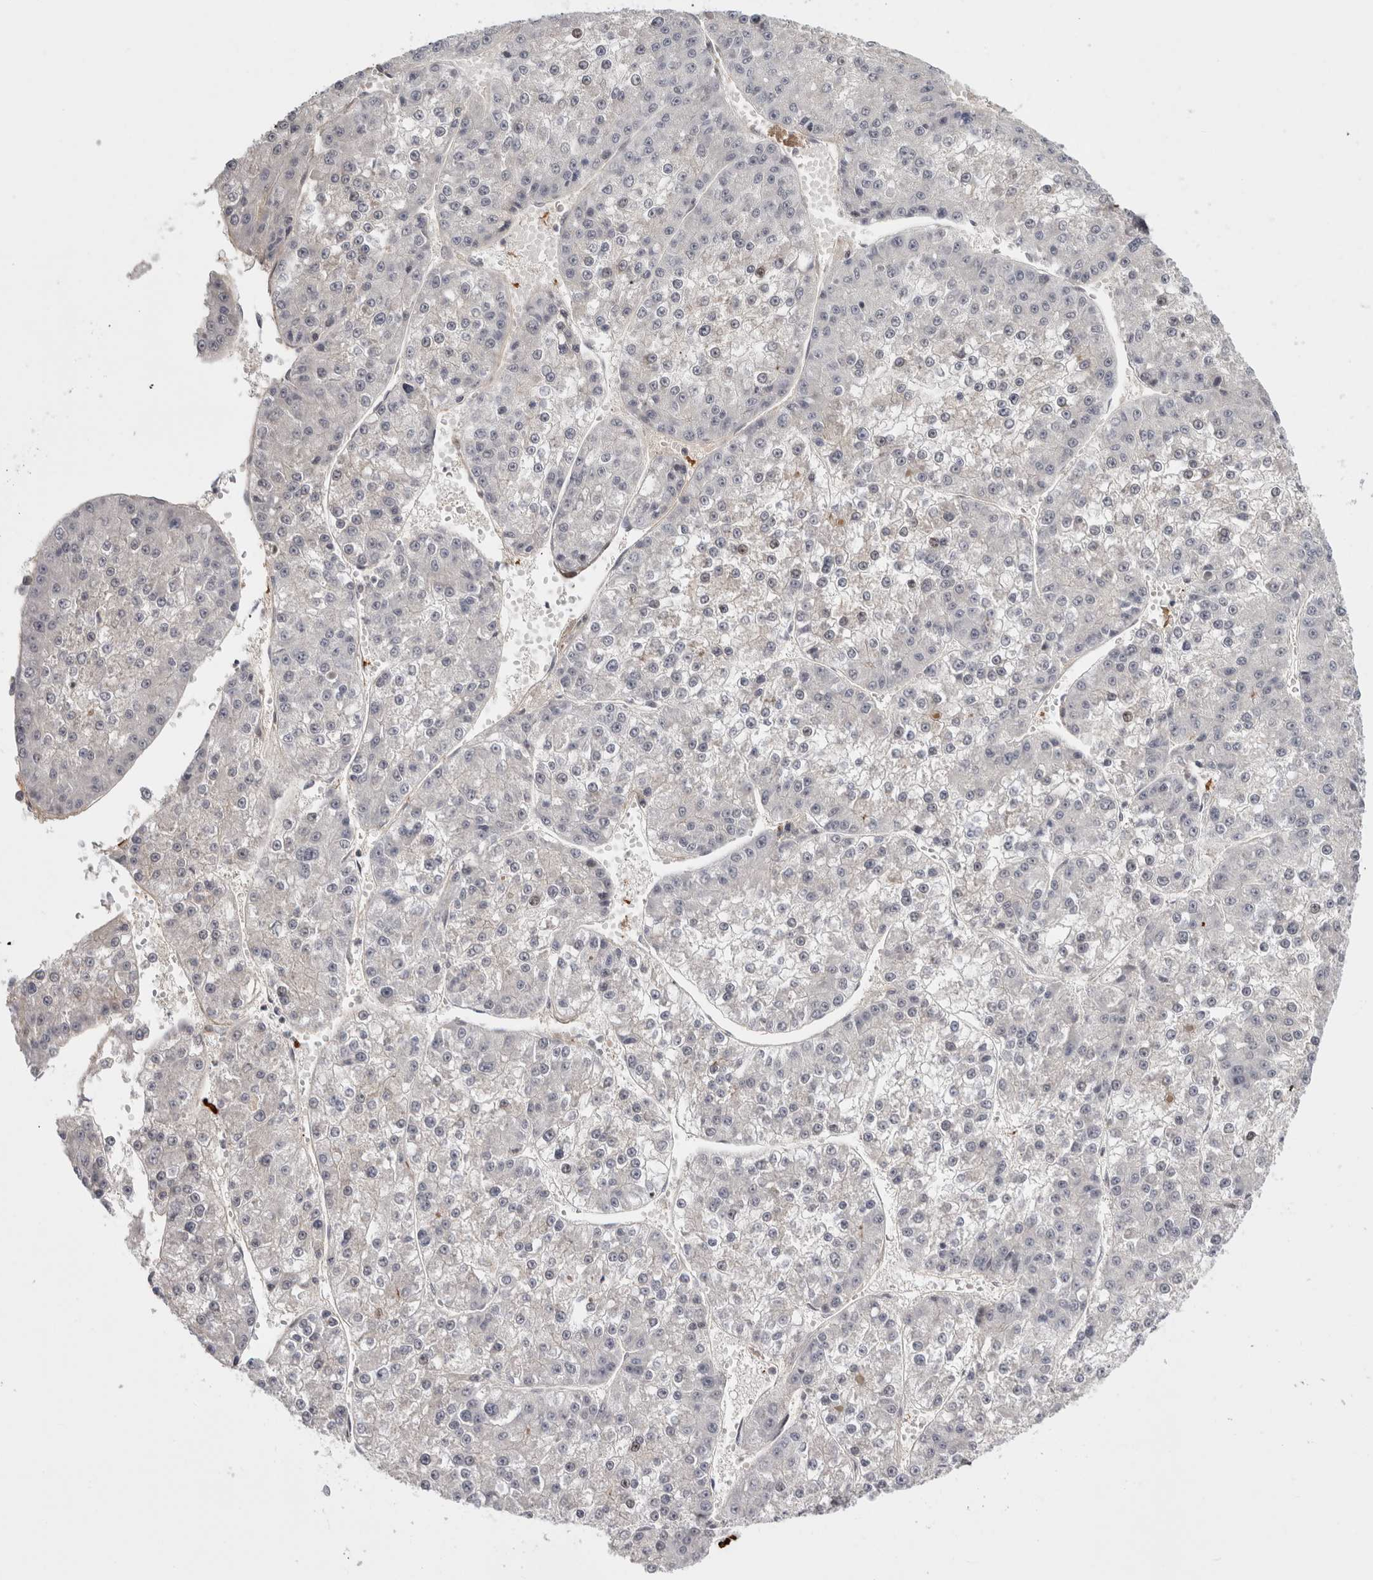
{"staining": {"intensity": "negative", "quantity": "none", "location": "none"}, "tissue": "liver cancer", "cell_type": "Tumor cells", "image_type": "cancer", "snomed": [{"axis": "morphology", "description": "Carcinoma, Hepatocellular, NOS"}, {"axis": "topography", "description": "Liver"}], "caption": "There is no significant positivity in tumor cells of liver hepatocellular carcinoma. (Immunohistochemistry (ihc), brightfield microscopy, high magnification).", "gene": "ZNF318", "patient": {"sex": "female", "age": 73}}